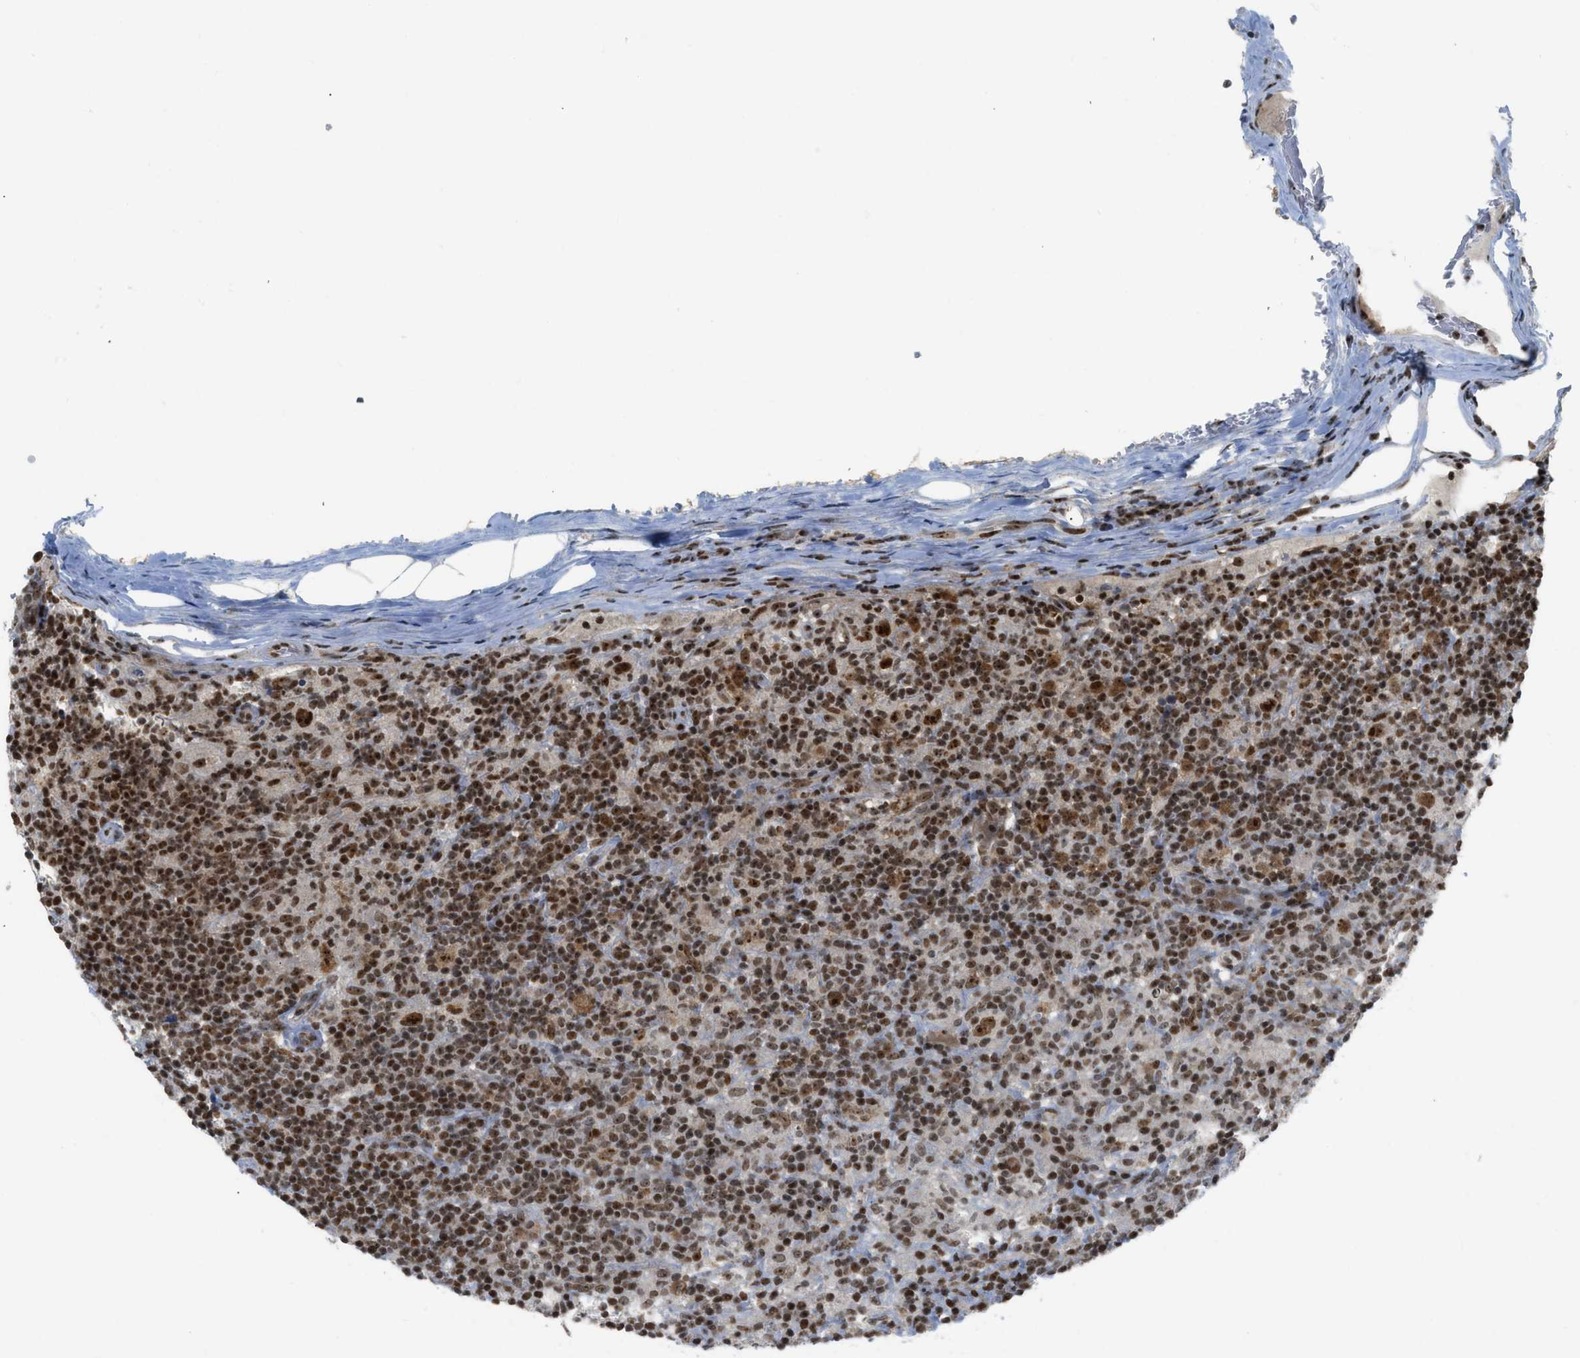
{"staining": {"intensity": "strong", "quantity": ">75%", "location": "nuclear"}, "tissue": "lymphoma", "cell_type": "Tumor cells", "image_type": "cancer", "snomed": [{"axis": "morphology", "description": "Hodgkin's disease, NOS"}, {"axis": "topography", "description": "Lymph node"}], "caption": "An image showing strong nuclear staining in approximately >75% of tumor cells in Hodgkin's disease, as visualized by brown immunohistochemical staining.", "gene": "RAD51B", "patient": {"sex": "male", "age": 70}}